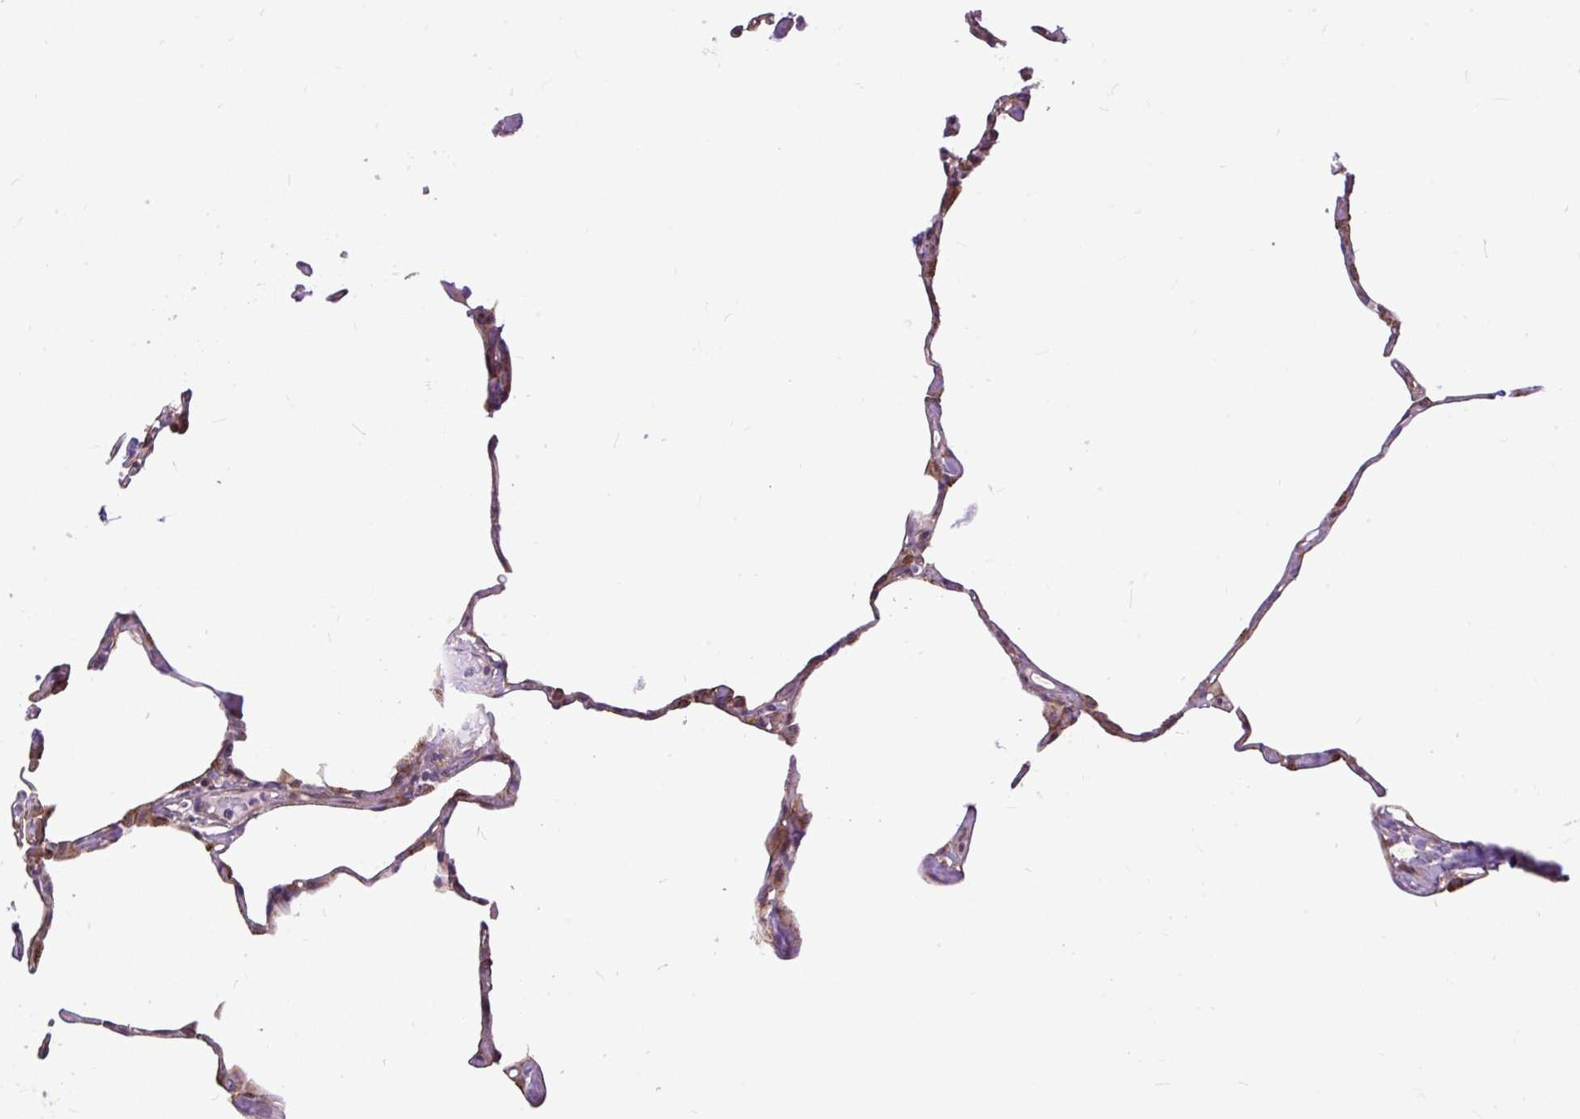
{"staining": {"intensity": "moderate", "quantity": "25%-75%", "location": "cytoplasmic/membranous"}, "tissue": "lung", "cell_type": "Alveolar cells", "image_type": "normal", "snomed": [{"axis": "morphology", "description": "Normal tissue, NOS"}, {"axis": "topography", "description": "Lung"}], "caption": "An immunohistochemistry histopathology image of normal tissue is shown. Protein staining in brown highlights moderate cytoplasmic/membranous positivity in lung within alveolar cells.", "gene": "TRIM17", "patient": {"sex": "male", "age": 65}}